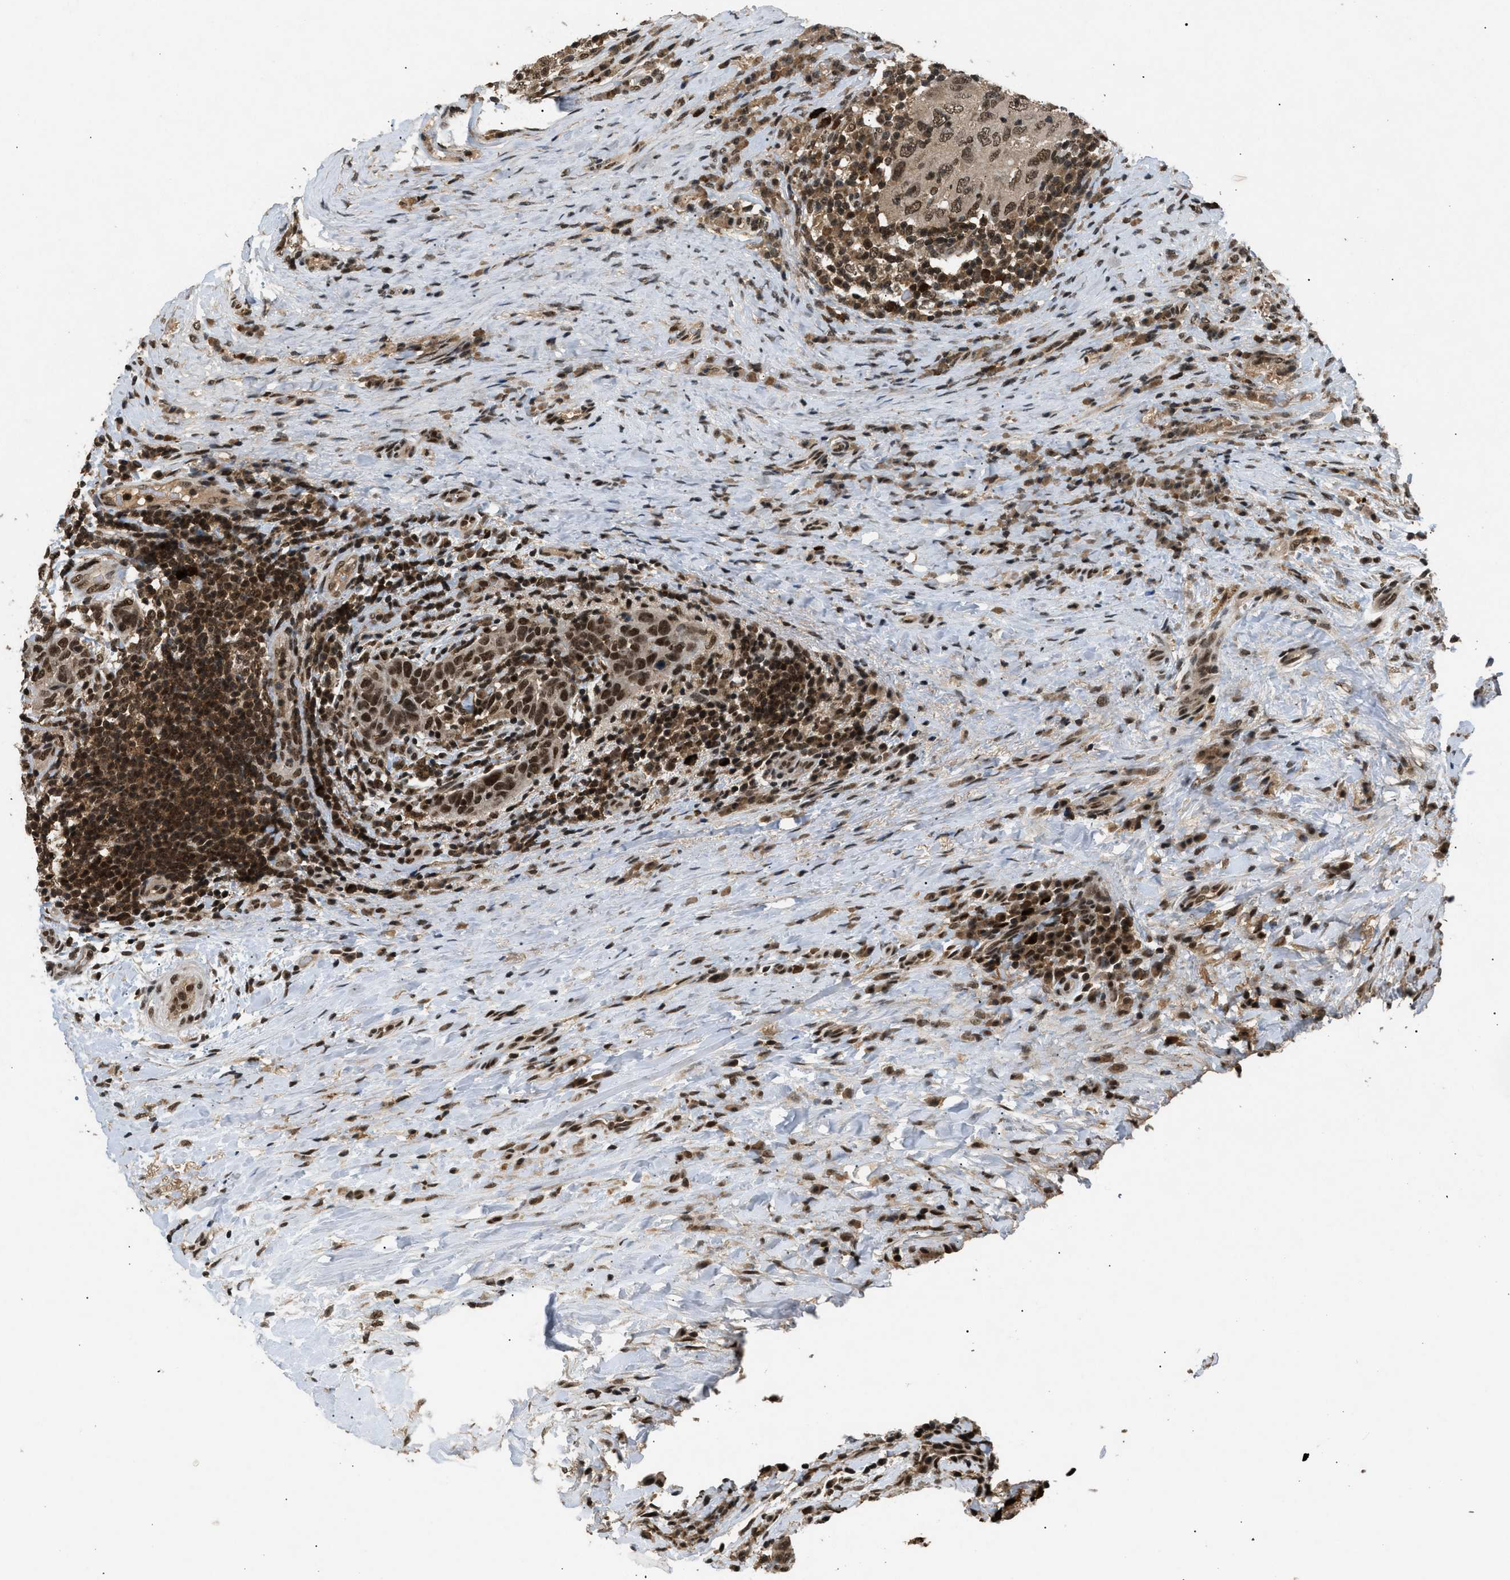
{"staining": {"intensity": "strong", "quantity": ">75%", "location": "cytoplasmic/membranous,nuclear"}, "tissue": "breast cancer", "cell_type": "Tumor cells", "image_type": "cancer", "snomed": [{"axis": "morphology", "description": "Duct carcinoma"}, {"axis": "topography", "description": "Breast"}], "caption": "A high-resolution image shows immunohistochemistry (IHC) staining of breast invasive ductal carcinoma, which reveals strong cytoplasmic/membranous and nuclear positivity in about >75% of tumor cells. (Stains: DAB in brown, nuclei in blue, Microscopy: brightfield microscopy at high magnification).", "gene": "RBM5", "patient": {"sex": "female", "age": 37}}